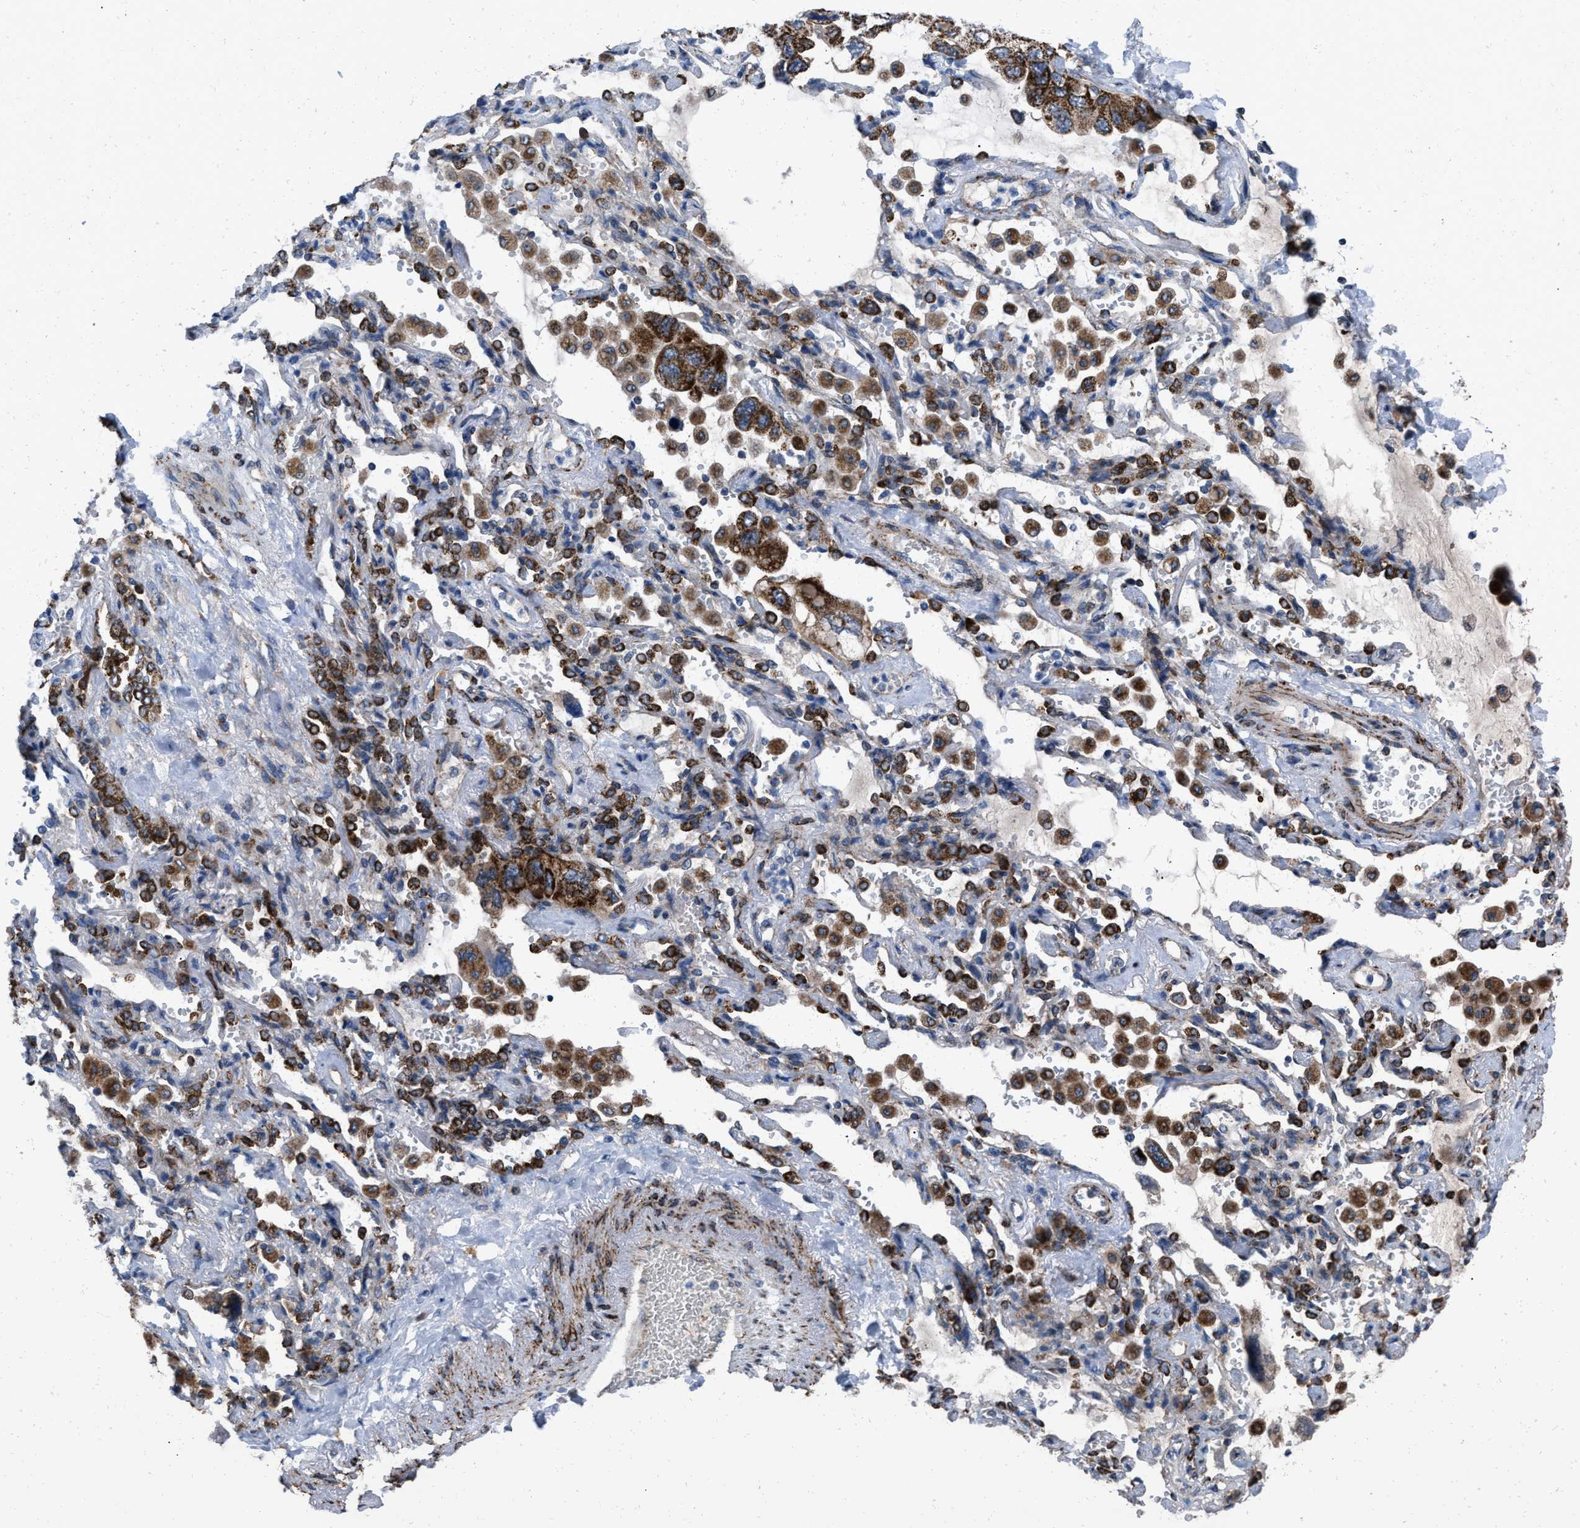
{"staining": {"intensity": "strong", "quantity": ">75%", "location": "cytoplasmic/membranous"}, "tissue": "lung cancer", "cell_type": "Tumor cells", "image_type": "cancer", "snomed": [{"axis": "morphology", "description": "Squamous cell carcinoma, NOS"}, {"axis": "topography", "description": "Lung"}], "caption": "Protein expression analysis of lung cancer shows strong cytoplasmic/membranous expression in approximately >75% of tumor cells.", "gene": "AKAP1", "patient": {"sex": "female", "age": 73}}